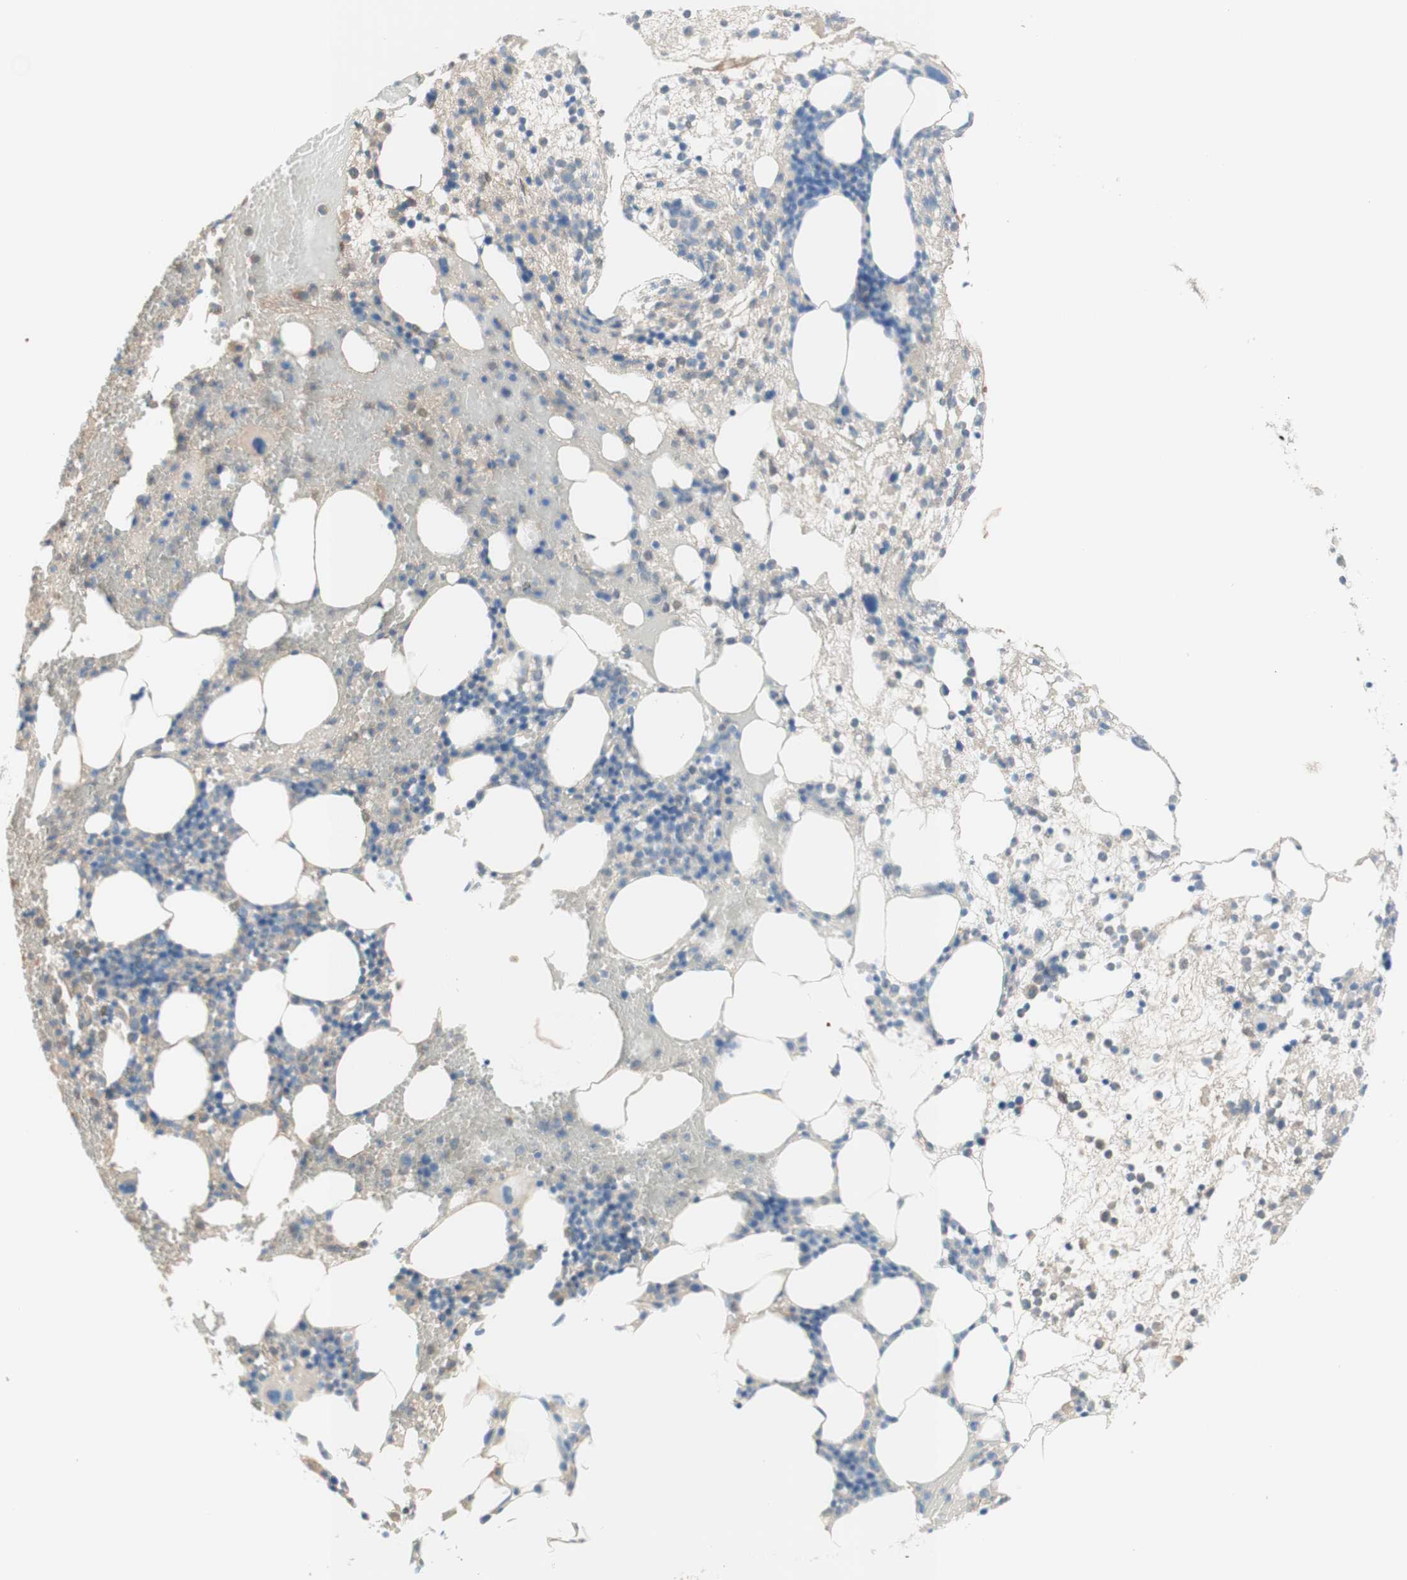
{"staining": {"intensity": "weak", "quantity": "<25%", "location": "cytoplasmic/membranous"}, "tissue": "bone marrow", "cell_type": "Hematopoietic cells", "image_type": "normal", "snomed": [{"axis": "morphology", "description": "Normal tissue, NOS"}, {"axis": "morphology", "description": "Inflammation, NOS"}, {"axis": "topography", "description": "Bone marrow"}], "caption": "Immunohistochemical staining of unremarkable human bone marrow shows no significant expression in hematopoietic cells. (Stains: DAB (3,3'-diaminobenzidine) immunohistochemistry with hematoxylin counter stain, Microscopy: brightfield microscopy at high magnification).", "gene": "KNG1", "patient": {"sex": "female", "age": 79}}